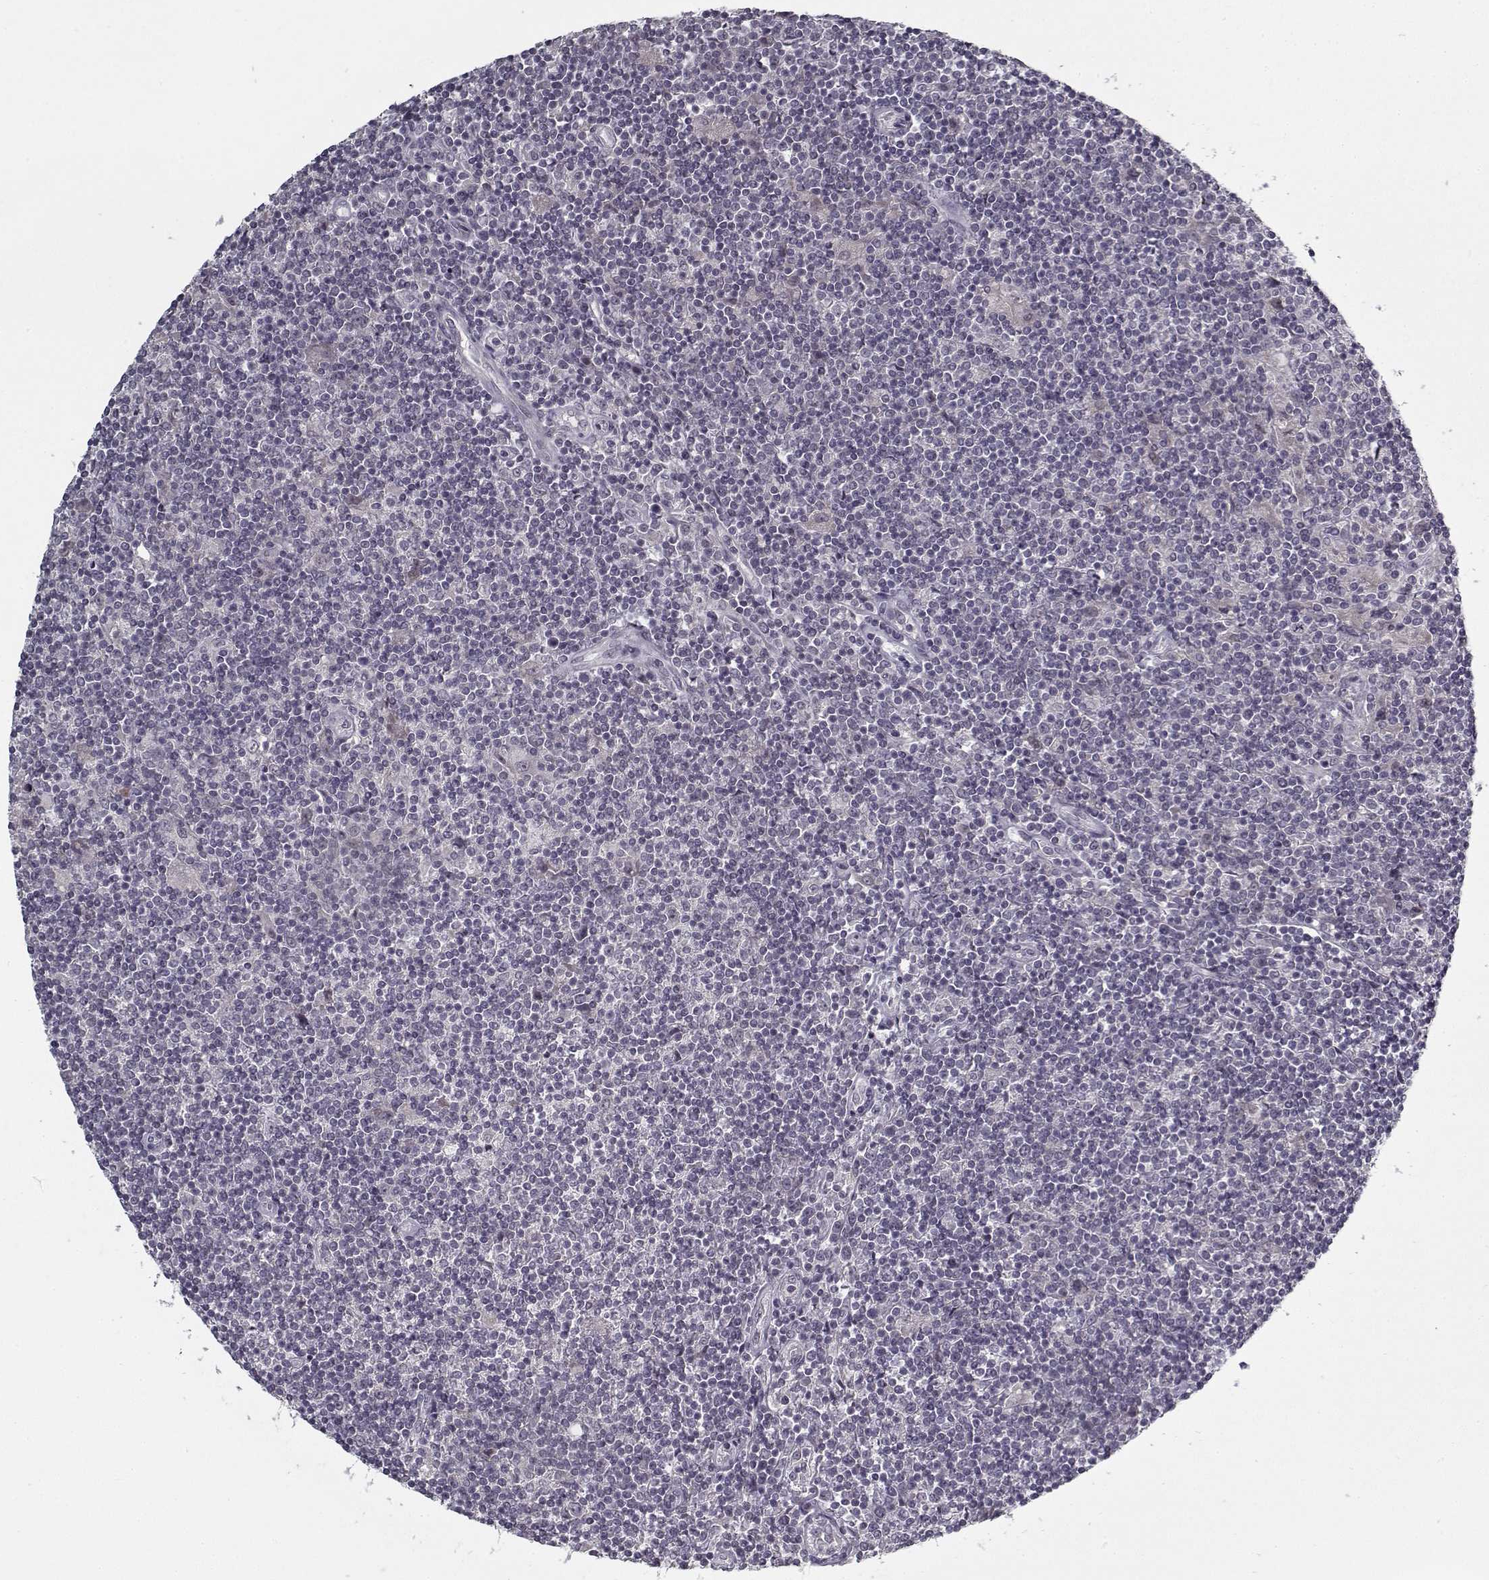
{"staining": {"intensity": "negative", "quantity": "none", "location": "none"}, "tissue": "lymphoma", "cell_type": "Tumor cells", "image_type": "cancer", "snomed": [{"axis": "morphology", "description": "Hodgkin's disease, NOS"}, {"axis": "topography", "description": "Lymph node"}], "caption": "An image of lymphoma stained for a protein shows no brown staining in tumor cells.", "gene": "LAMA2", "patient": {"sex": "male", "age": 40}}